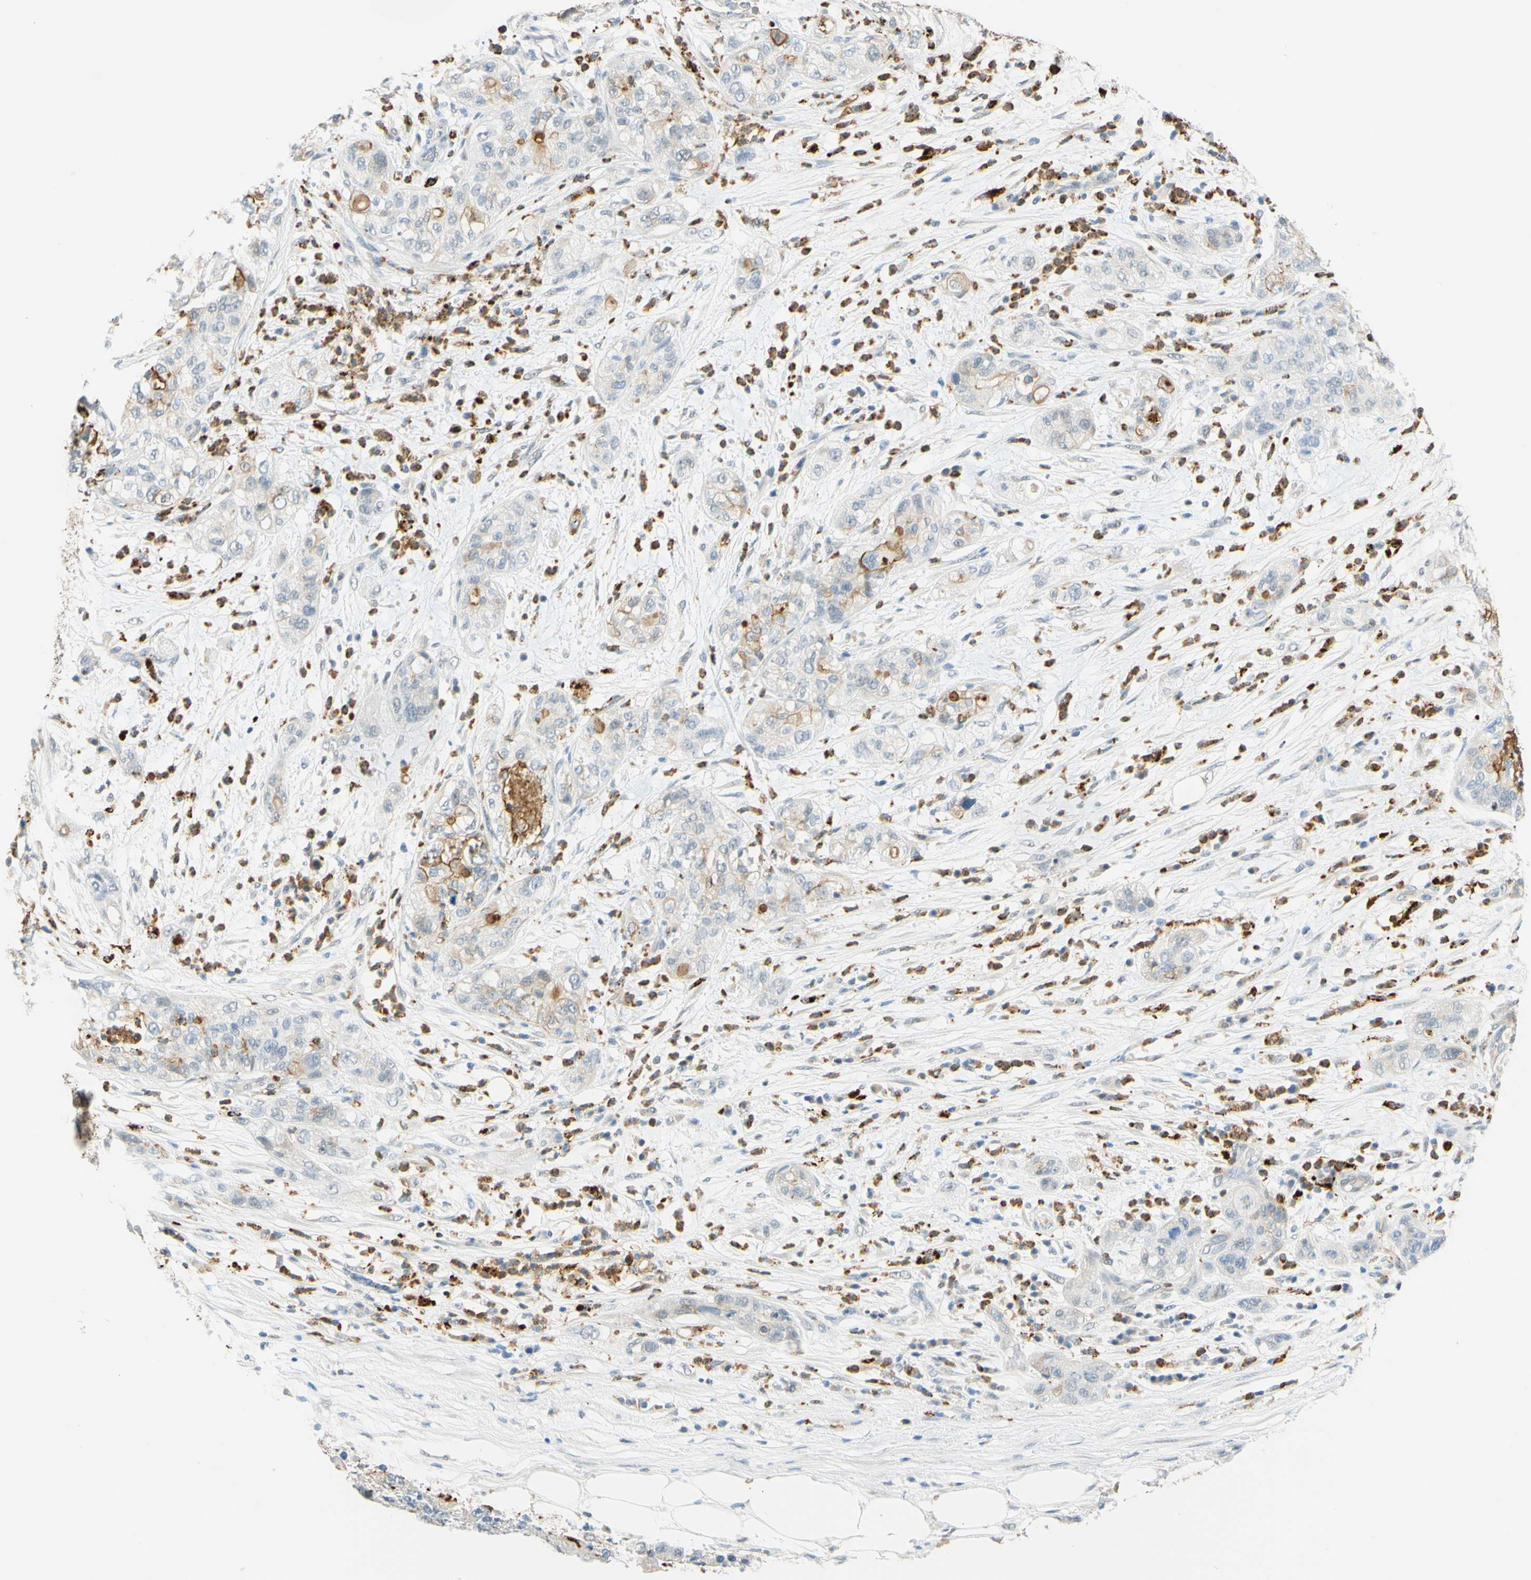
{"staining": {"intensity": "weak", "quantity": "25%-75%", "location": "cytoplasmic/membranous"}, "tissue": "pancreatic cancer", "cell_type": "Tumor cells", "image_type": "cancer", "snomed": [{"axis": "morphology", "description": "Adenocarcinoma, NOS"}, {"axis": "topography", "description": "Pancreas"}], "caption": "Immunohistochemical staining of human adenocarcinoma (pancreatic) demonstrates low levels of weak cytoplasmic/membranous protein staining in about 25%-75% of tumor cells. The staining was performed using DAB (3,3'-diaminobenzidine) to visualize the protein expression in brown, while the nuclei were stained in blue with hematoxylin (Magnification: 20x).", "gene": "TREM2", "patient": {"sex": "female", "age": 78}}